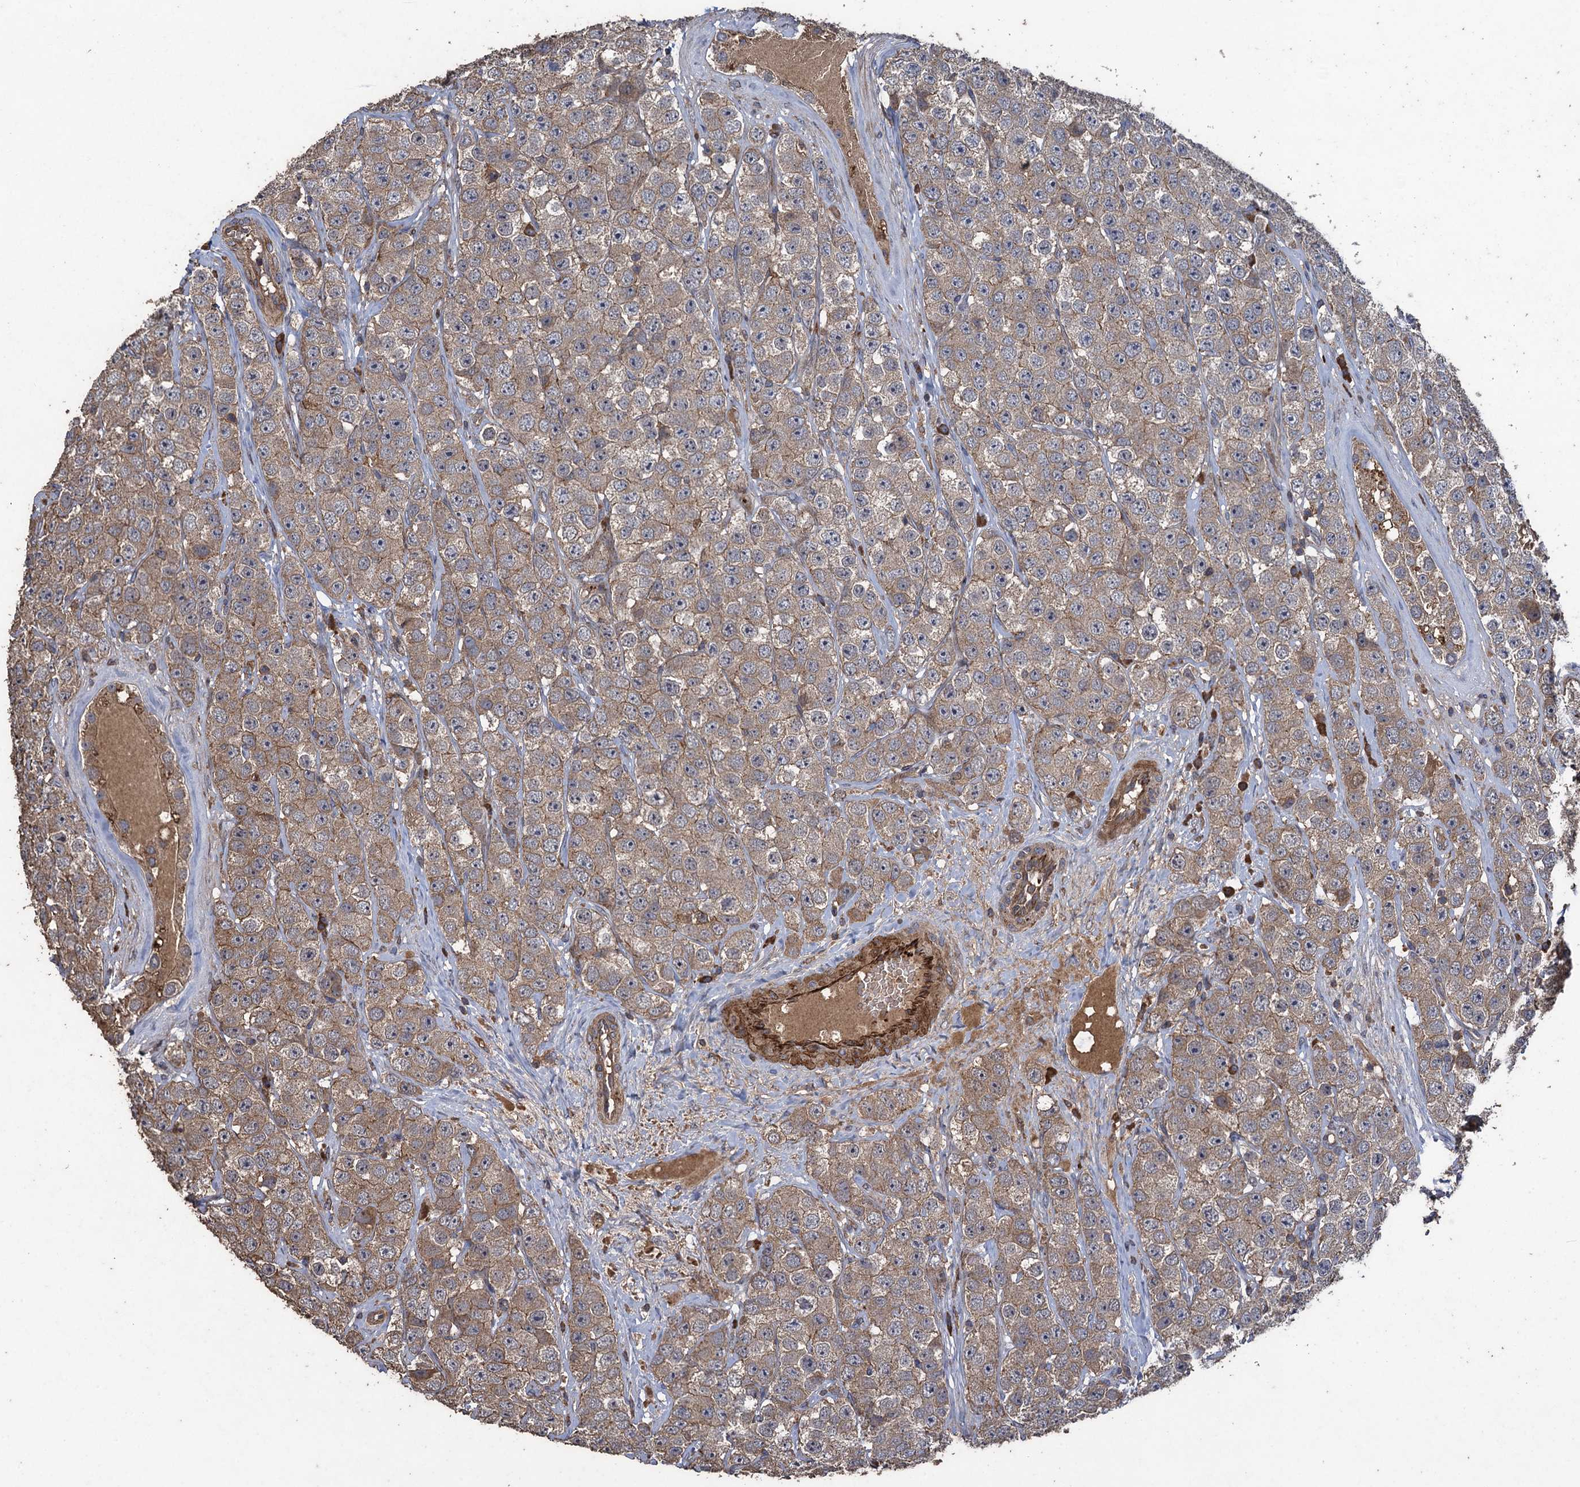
{"staining": {"intensity": "moderate", "quantity": ">75%", "location": "cytoplasmic/membranous"}, "tissue": "testis cancer", "cell_type": "Tumor cells", "image_type": "cancer", "snomed": [{"axis": "morphology", "description": "Seminoma, NOS"}, {"axis": "topography", "description": "Testis"}], "caption": "About >75% of tumor cells in testis seminoma exhibit moderate cytoplasmic/membranous protein staining as visualized by brown immunohistochemical staining.", "gene": "TXNDC11", "patient": {"sex": "male", "age": 28}}